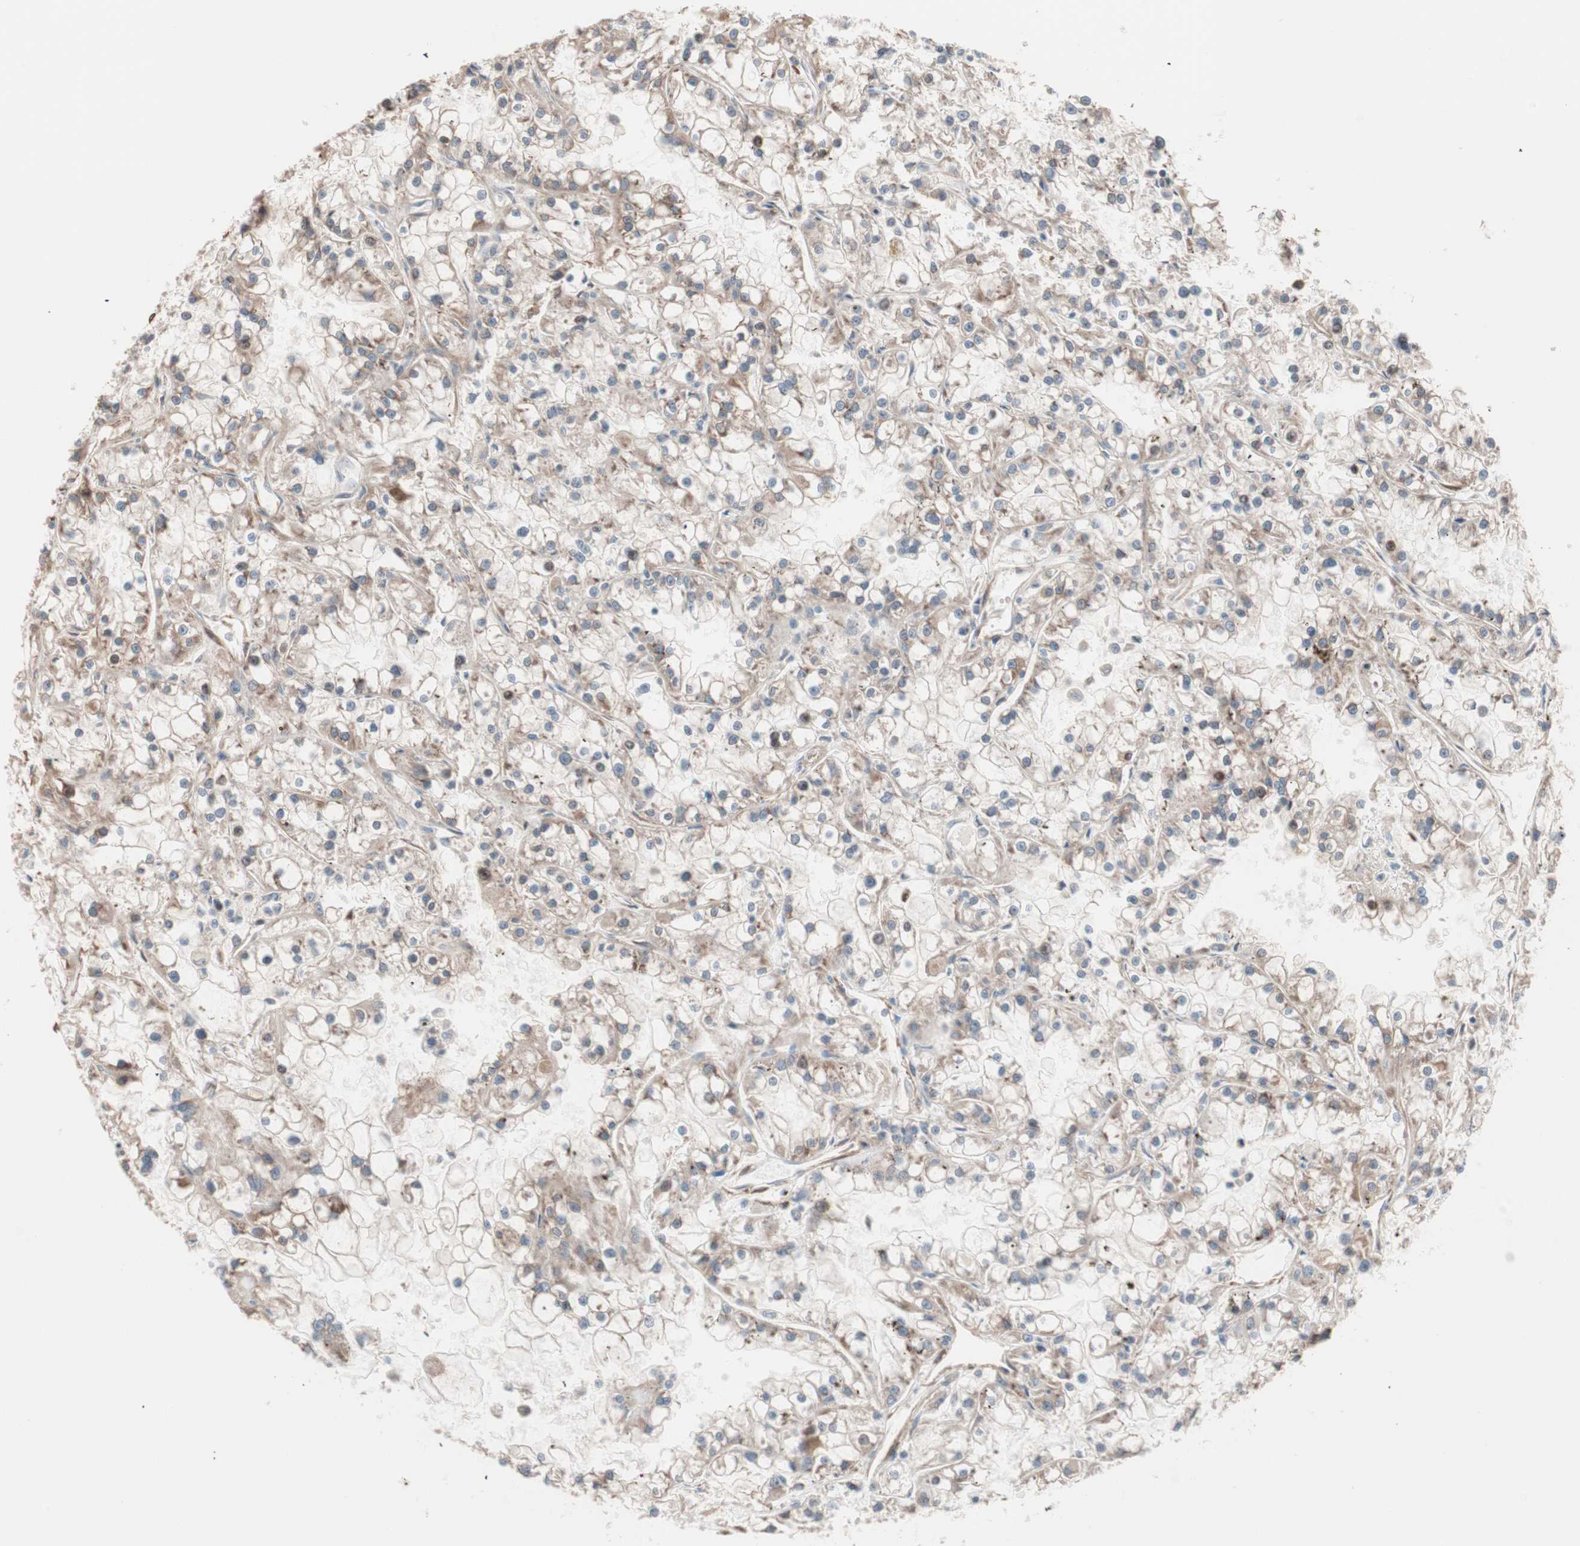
{"staining": {"intensity": "moderate", "quantity": "25%-75%", "location": "cytoplasmic/membranous"}, "tissue": "renal cancer", "cell_type": "Tumor cells", "image_type": "cancer", "snomed": [{"axis": "morphology", "description": "Adenocarcinoma, NOS"}, {"axis": "topography", "description": "Kidney"}], "caption": "Protein expression analysis of adenocarcinoma (renal) reveals moderate cytoplasmic/membranous positivity in approximately 25%-75% of tumor cells.", "gene": "ALG5", "patient": {"sex": "female", "age": 52}}